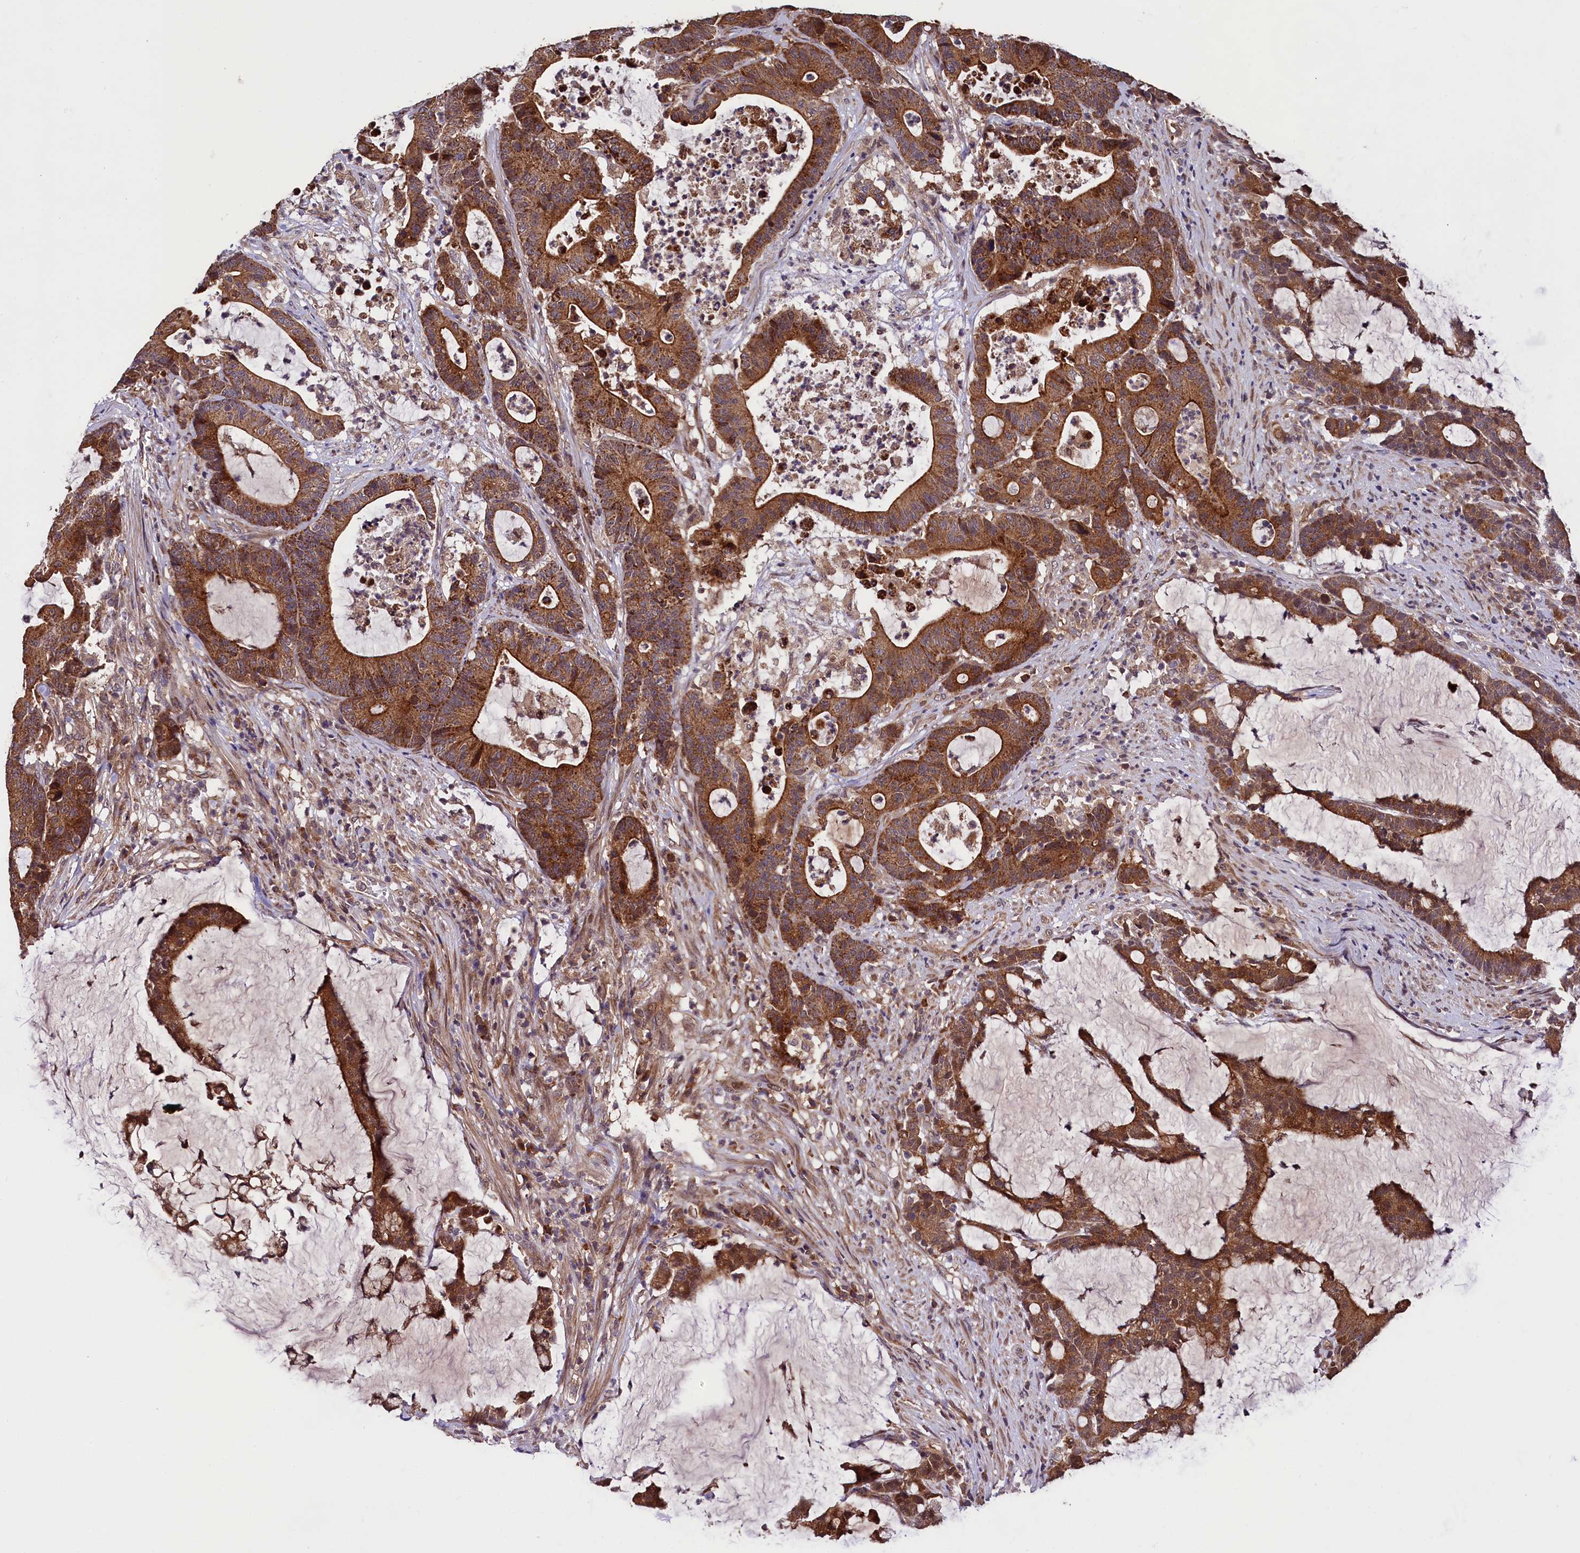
{"staining": {"intensity": "strong", "quantity": ">75%", "location": "cytoplasmic/membranous"}, "tissue": "colorectal cancer", "cell_type": "Tumor cells", "image_type": "cancer", "snomed": [{"axis": "morphology", "description": "Adenocarcinoma, NOS"}, {"axis": "topography", "description": "Colon"}], "caption": "Colorectal adenocarcinoma stained with DAB (3,3'-diaminobenzidine) IHC exhibits high levels of strong cytoplasmic/membranous positivity in about >75% of tumor cells.", "gene": "DOHH", "patient": {"sex": "female", "age": 84}}